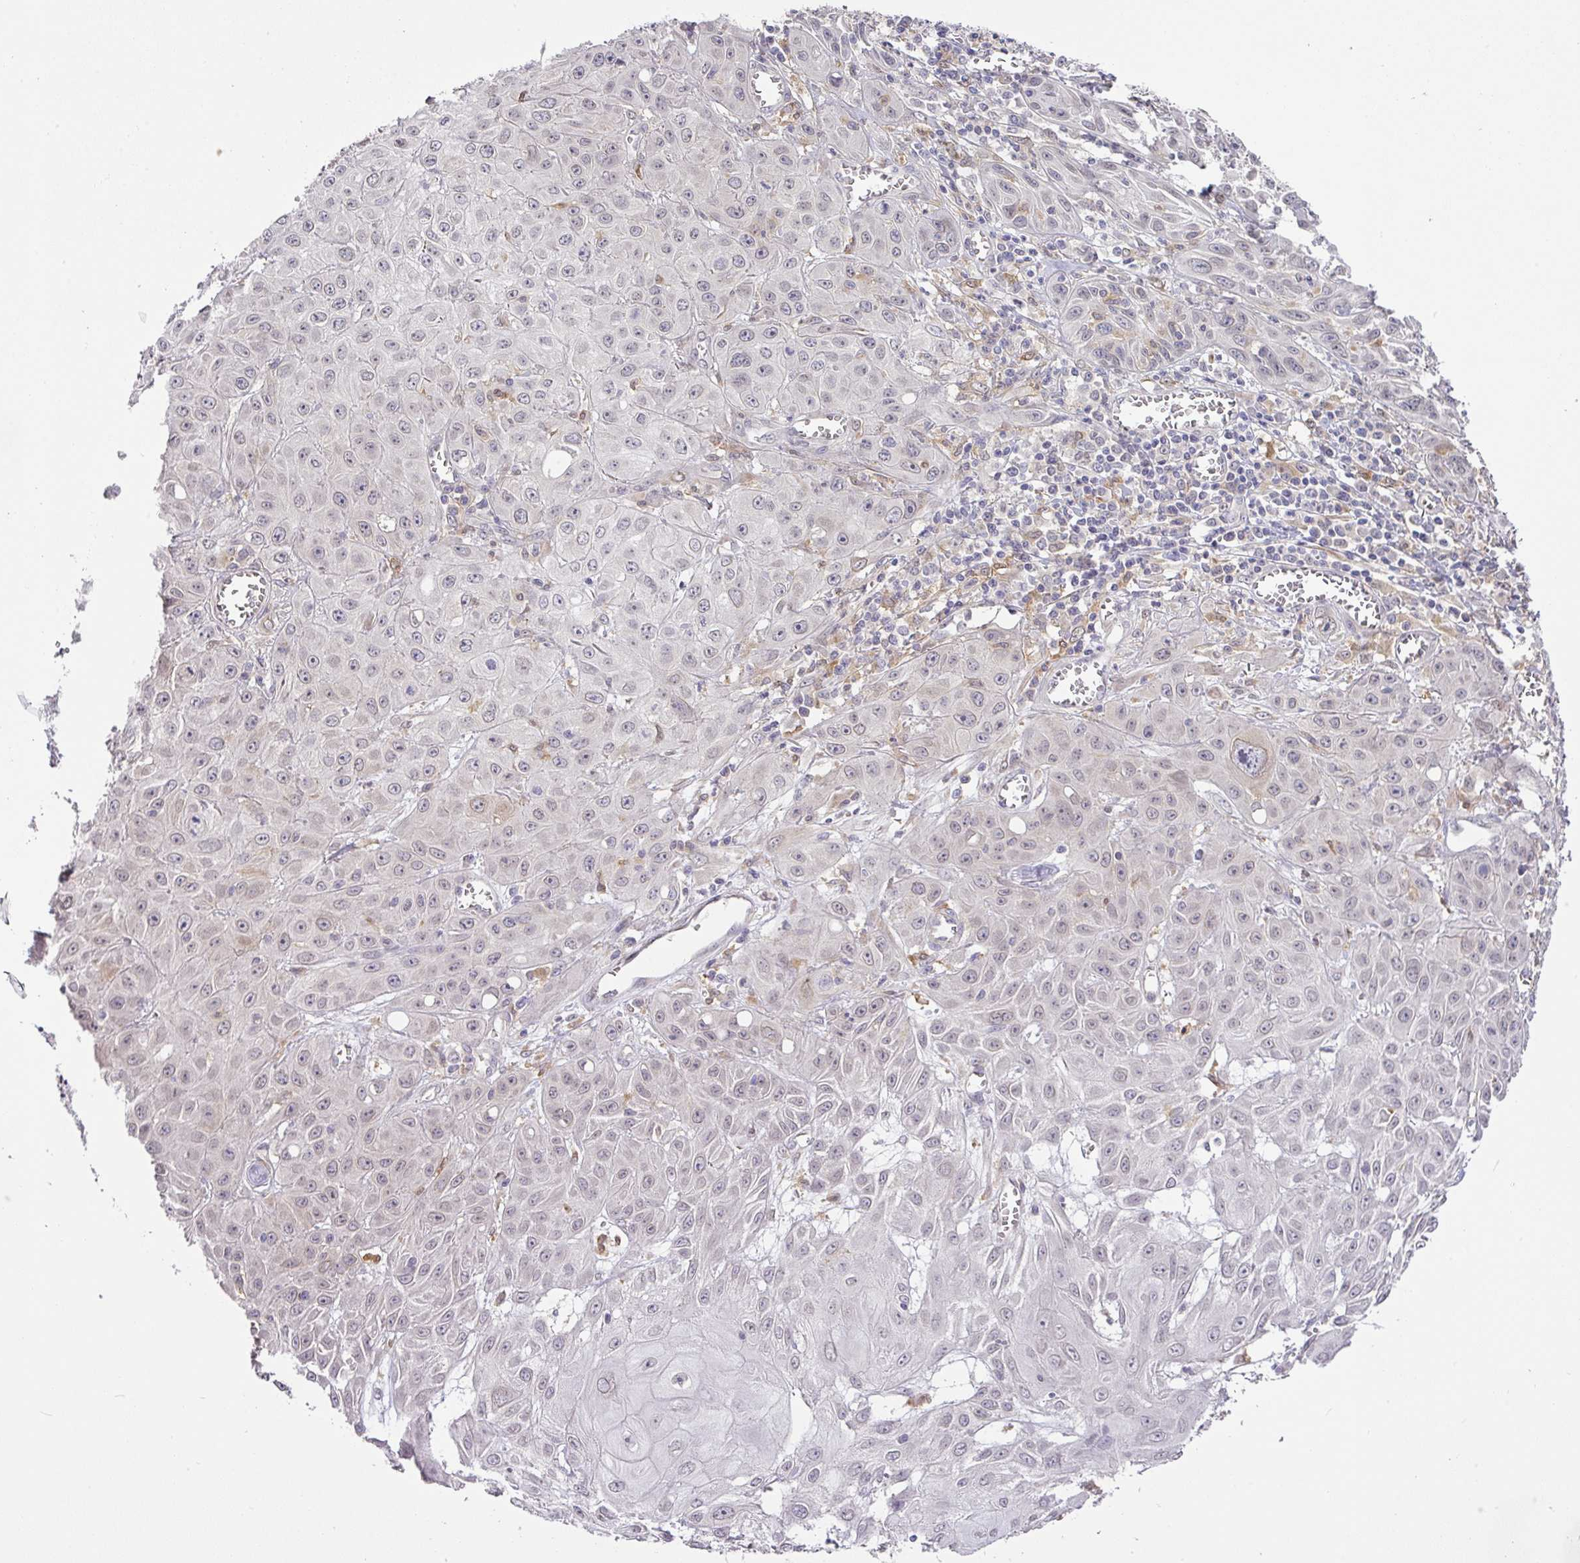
{"staining": {"intensity": "negative", "quantity": "none", "location": "none"}, "tissue": "skin cancer", "cell_type": "Tumor cells", "image_type": "cancer", "snomed": [{"axis": "morphology", "description": "Squamous cell carcinoma, NOS"}, {"axis": "topography", "description": "Skin"}, {"axis": "topography", "description": "Vulva"}], "caption": "High power microscopy histopathology image of an immunohistochemistry (IHC) histopathology image of skin squamous cell carcinoma, revealing no significant expression in tumor cells. (DAB immunohistochemistry (IHC), high magnification).", "gene": "GCNT7", "patient": {"sex": "female", "age": 71}}